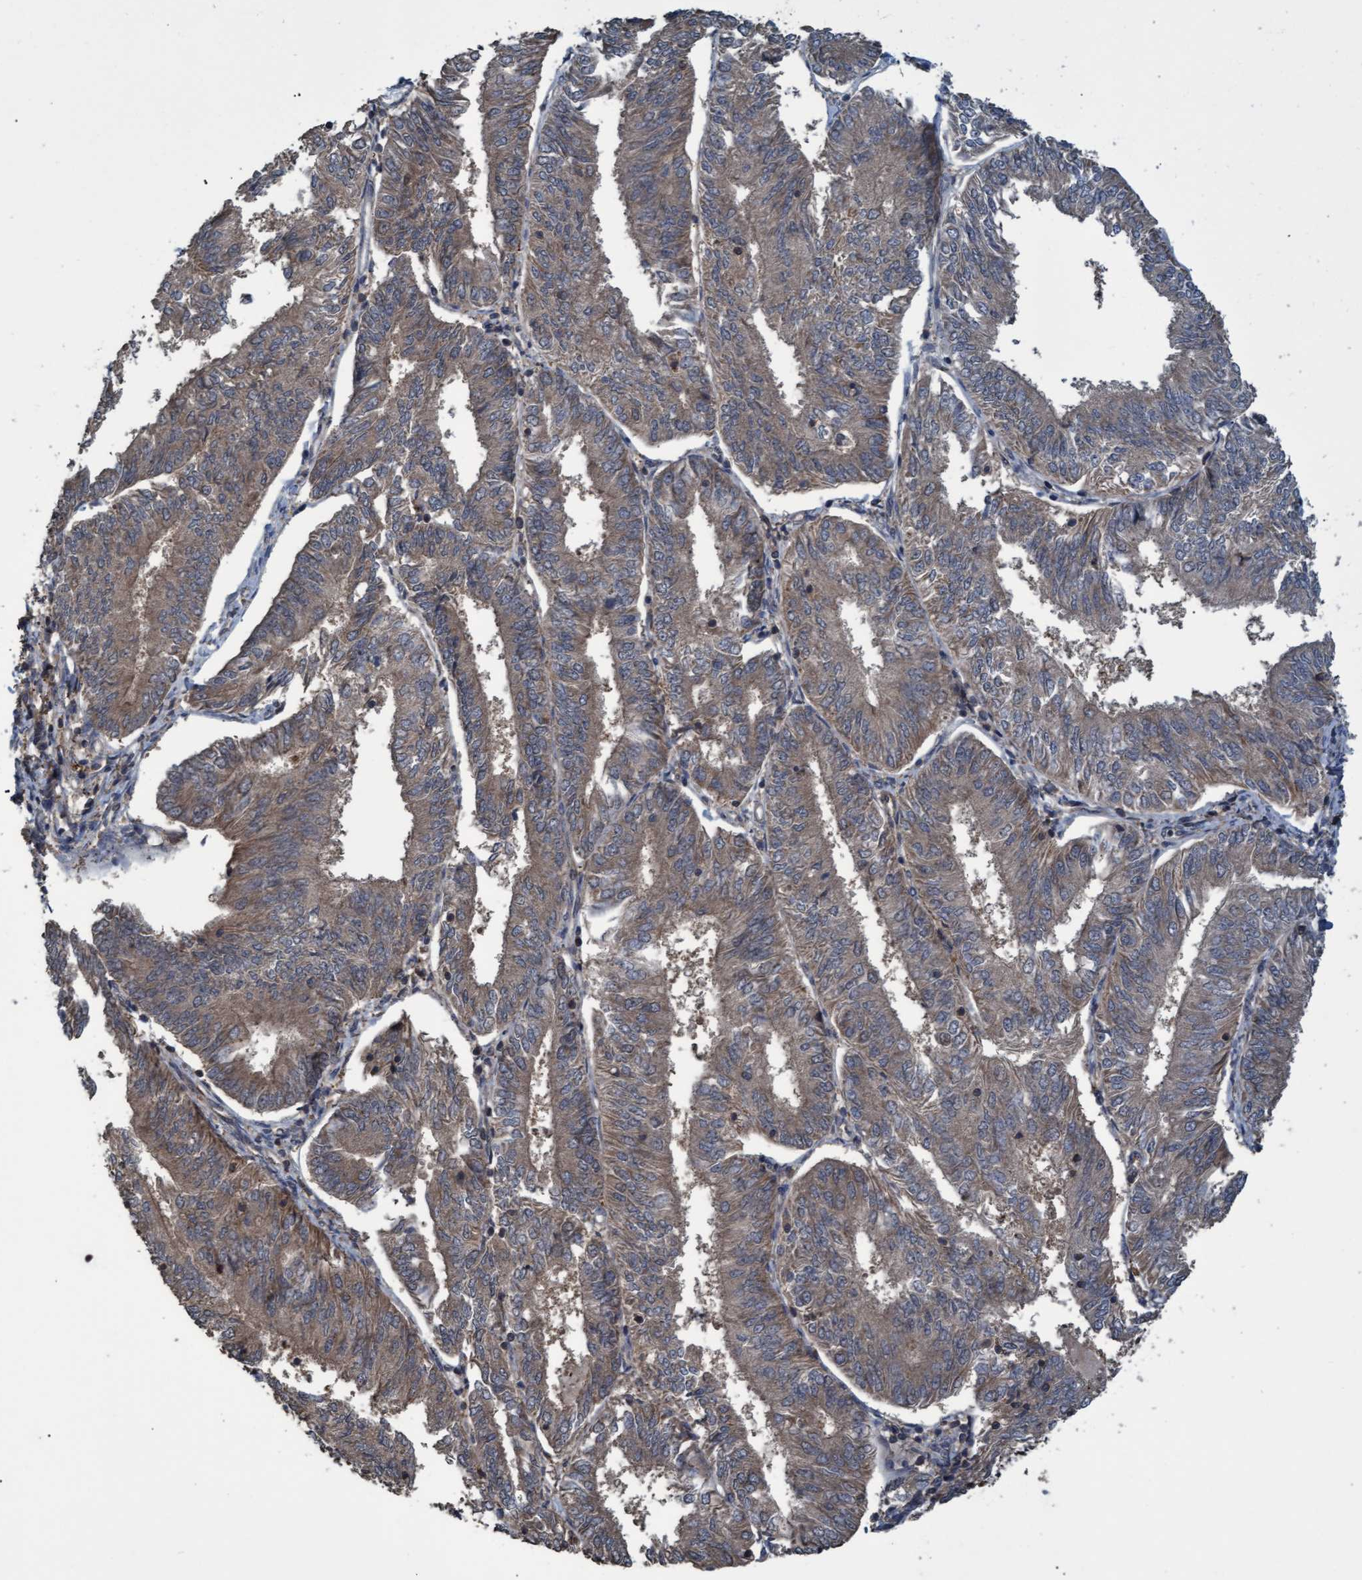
{"staining": {"intensity": "weak", "quantity": "25%-75%", "location": "cytoplasmic/membranous"}, "tissue": "endometrial cancer", "cell_type": "Tumor cells", "image_type": "cancer", "snomed": [{"axis": "morphology", "description": "Adenocarcinoma, NOS"}, {"axis": "topography", "description": "Endometrium"}], "caption": "The image shows staining of endometrial cancer, revealing weak cytoplasmic/membranous protein staining (brown color) within tumor cells. Immunohistochemistry (ihc) stains the protein in brown and the nuclei are stained blue.", "gene": "GGT6", "patient": {"sex": "female", "age": 58}}